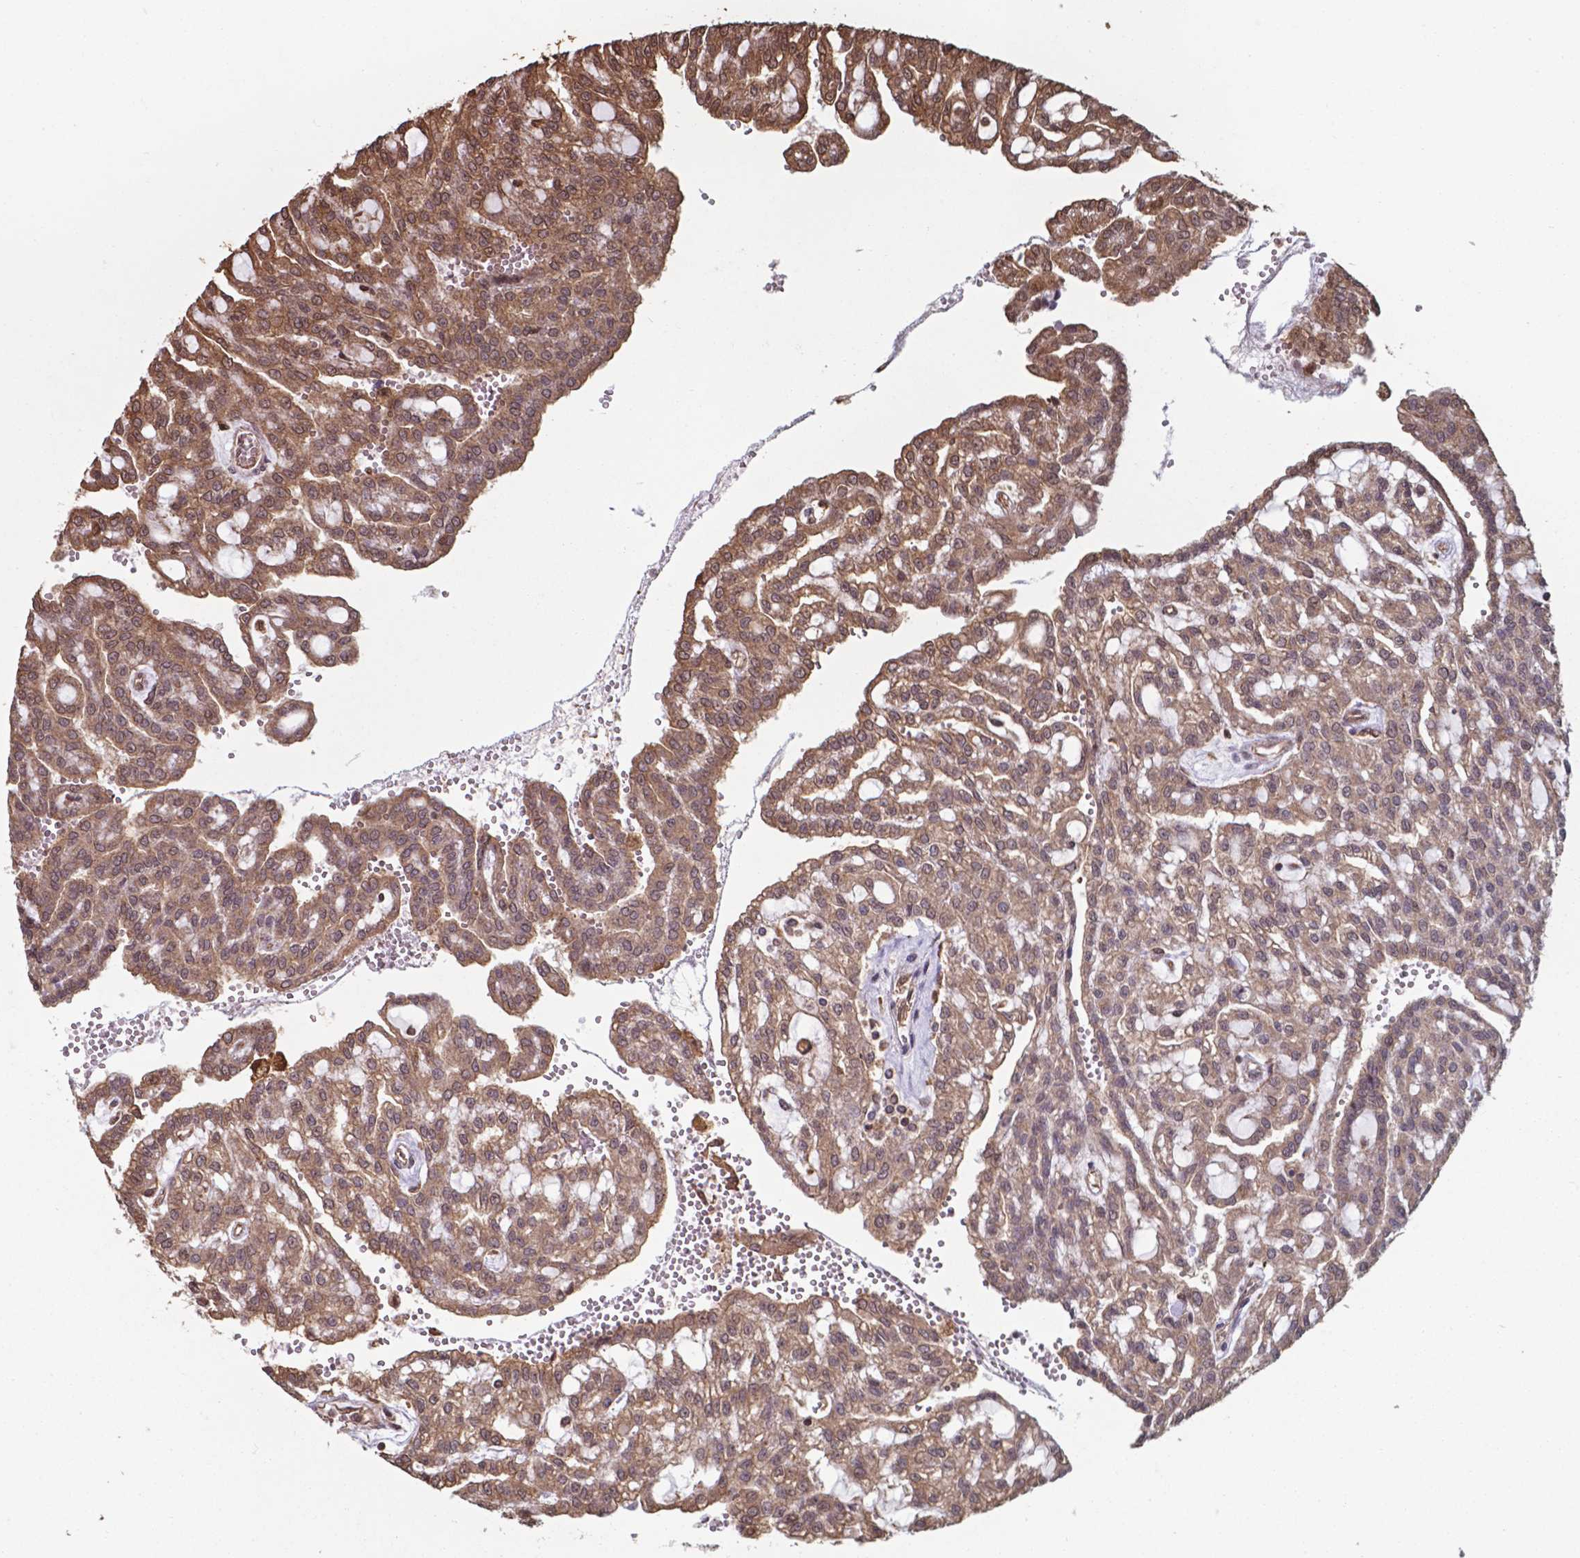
{"staining": {"intensity": "moderate", "quantity": ">75%", "location": "cytoplasmic/membranous,nuclear"}, "tissue": "renal cancer", "cell_type": "Tumor cells", "image_type": "cancer", "snomed": [{"axis": "morphology", "description": "Adenocarcinoma, NOS"}, {"axis": "topography", "description": "Kidney"}], "caption": "There is medium levels of moderate cytoplasmic/membranous and nuclear positivity in tumor cells of renal cancer (adenocarcinoma), as demonstrated by immunohistochemical staining (brown color).", "gene": "CHP2", "patient": {"sex": "male", "age": 63}}